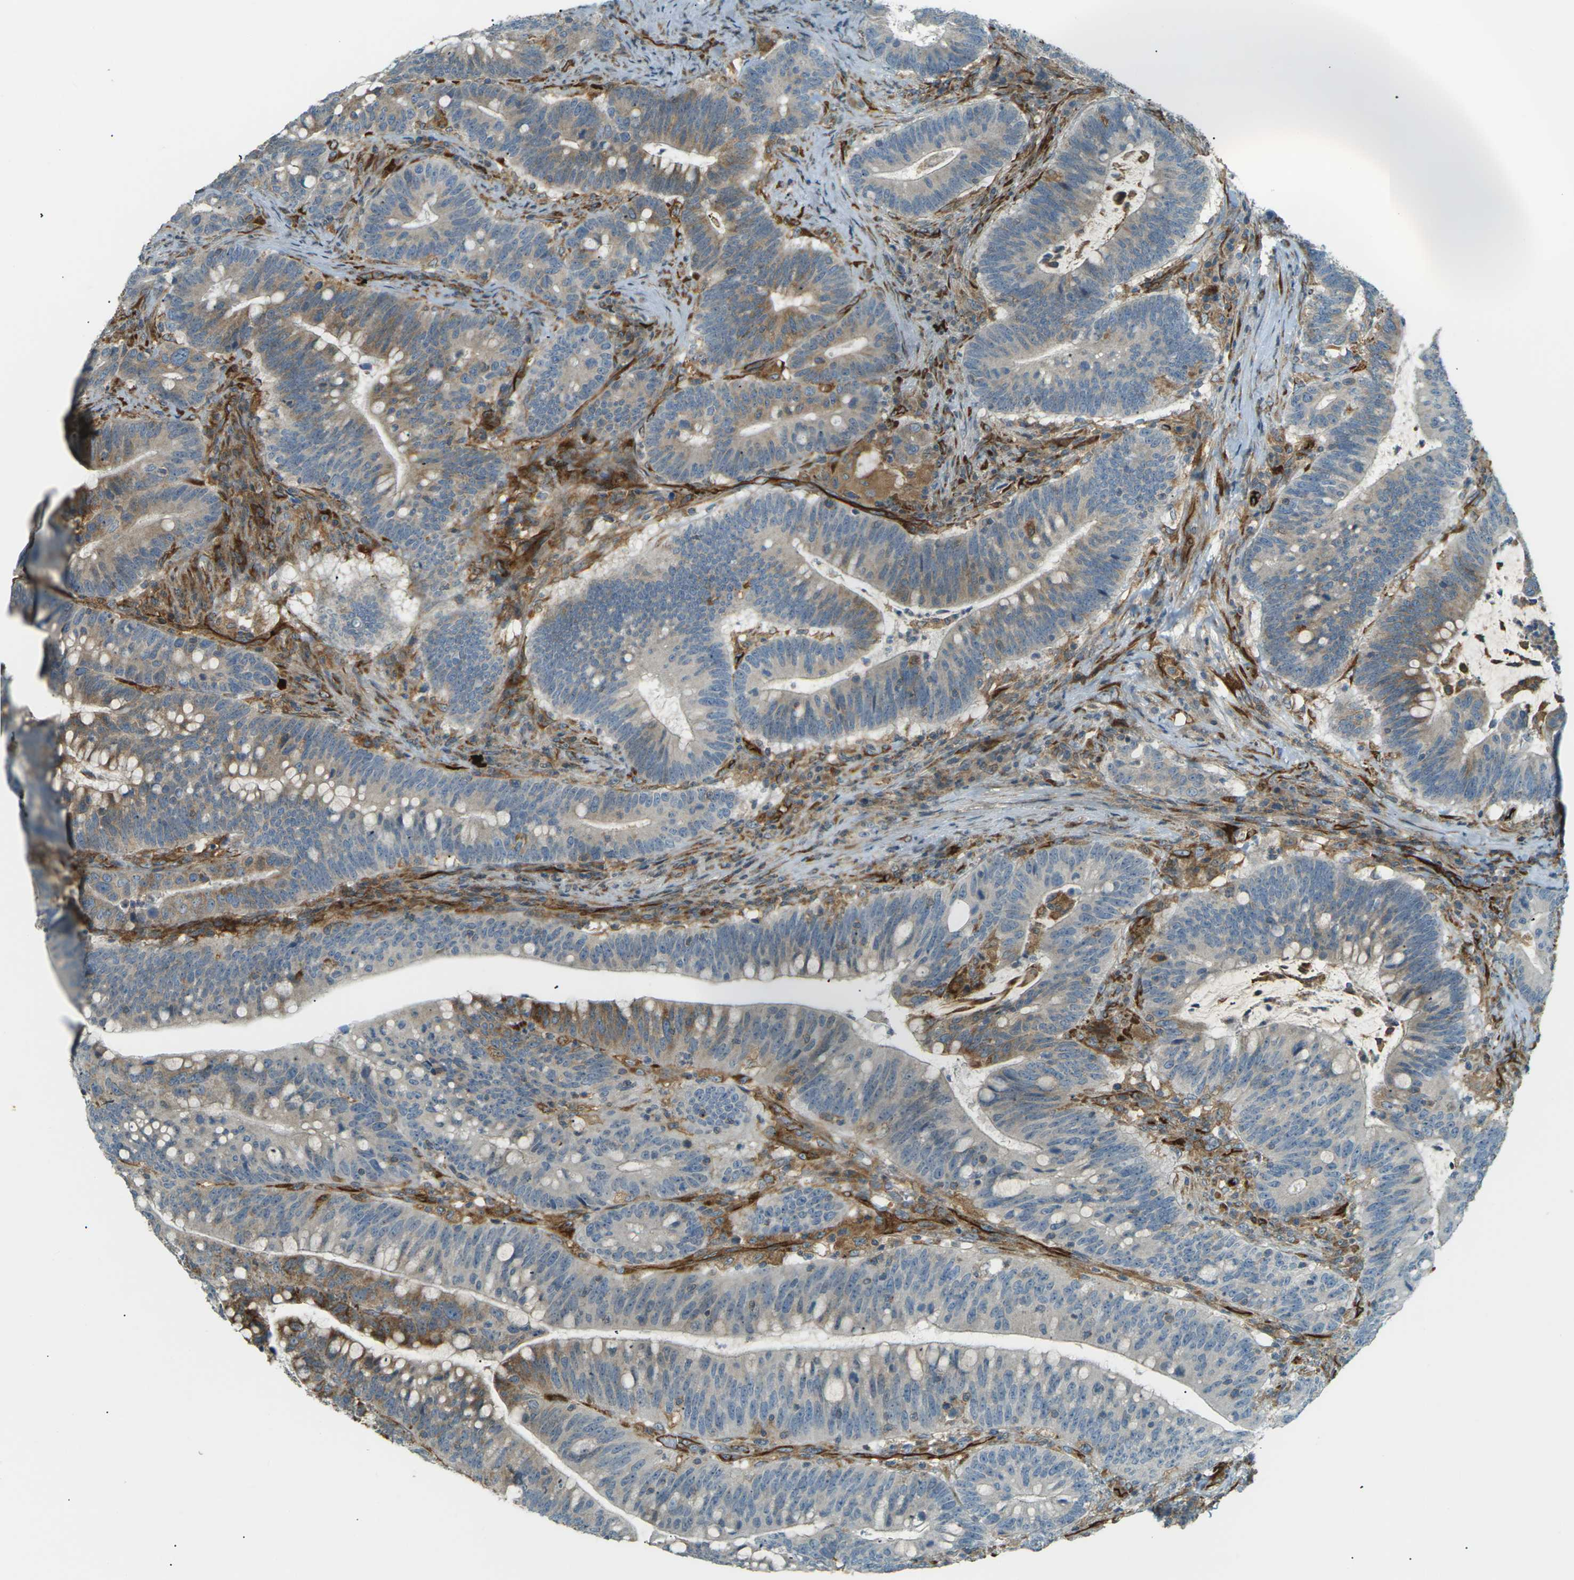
{"staining": {"intensity": "moderate", "quantity": "<25%", "location": "cytoplasmic/membranous"}, "tissue": "colorectal cancer", "cell_type": "Tumor cells", "image_type": "cancer", "snomed": [{"axis": "morphology", "description": "Normal tissue, NOS"}, {"axis": "morphology", "description": "Adenocarcinoma, NOS"}, {"axis": "topography", "description": "Colon"}], "caption": "Protein staining of colorectal adenocarcinoma tissue demonstrates moderate cytoplasmic/membranous positivity in about <25% of tumor cells.", "gene": "S1PR1", "patient": {"sex": "female", "age": 66}}